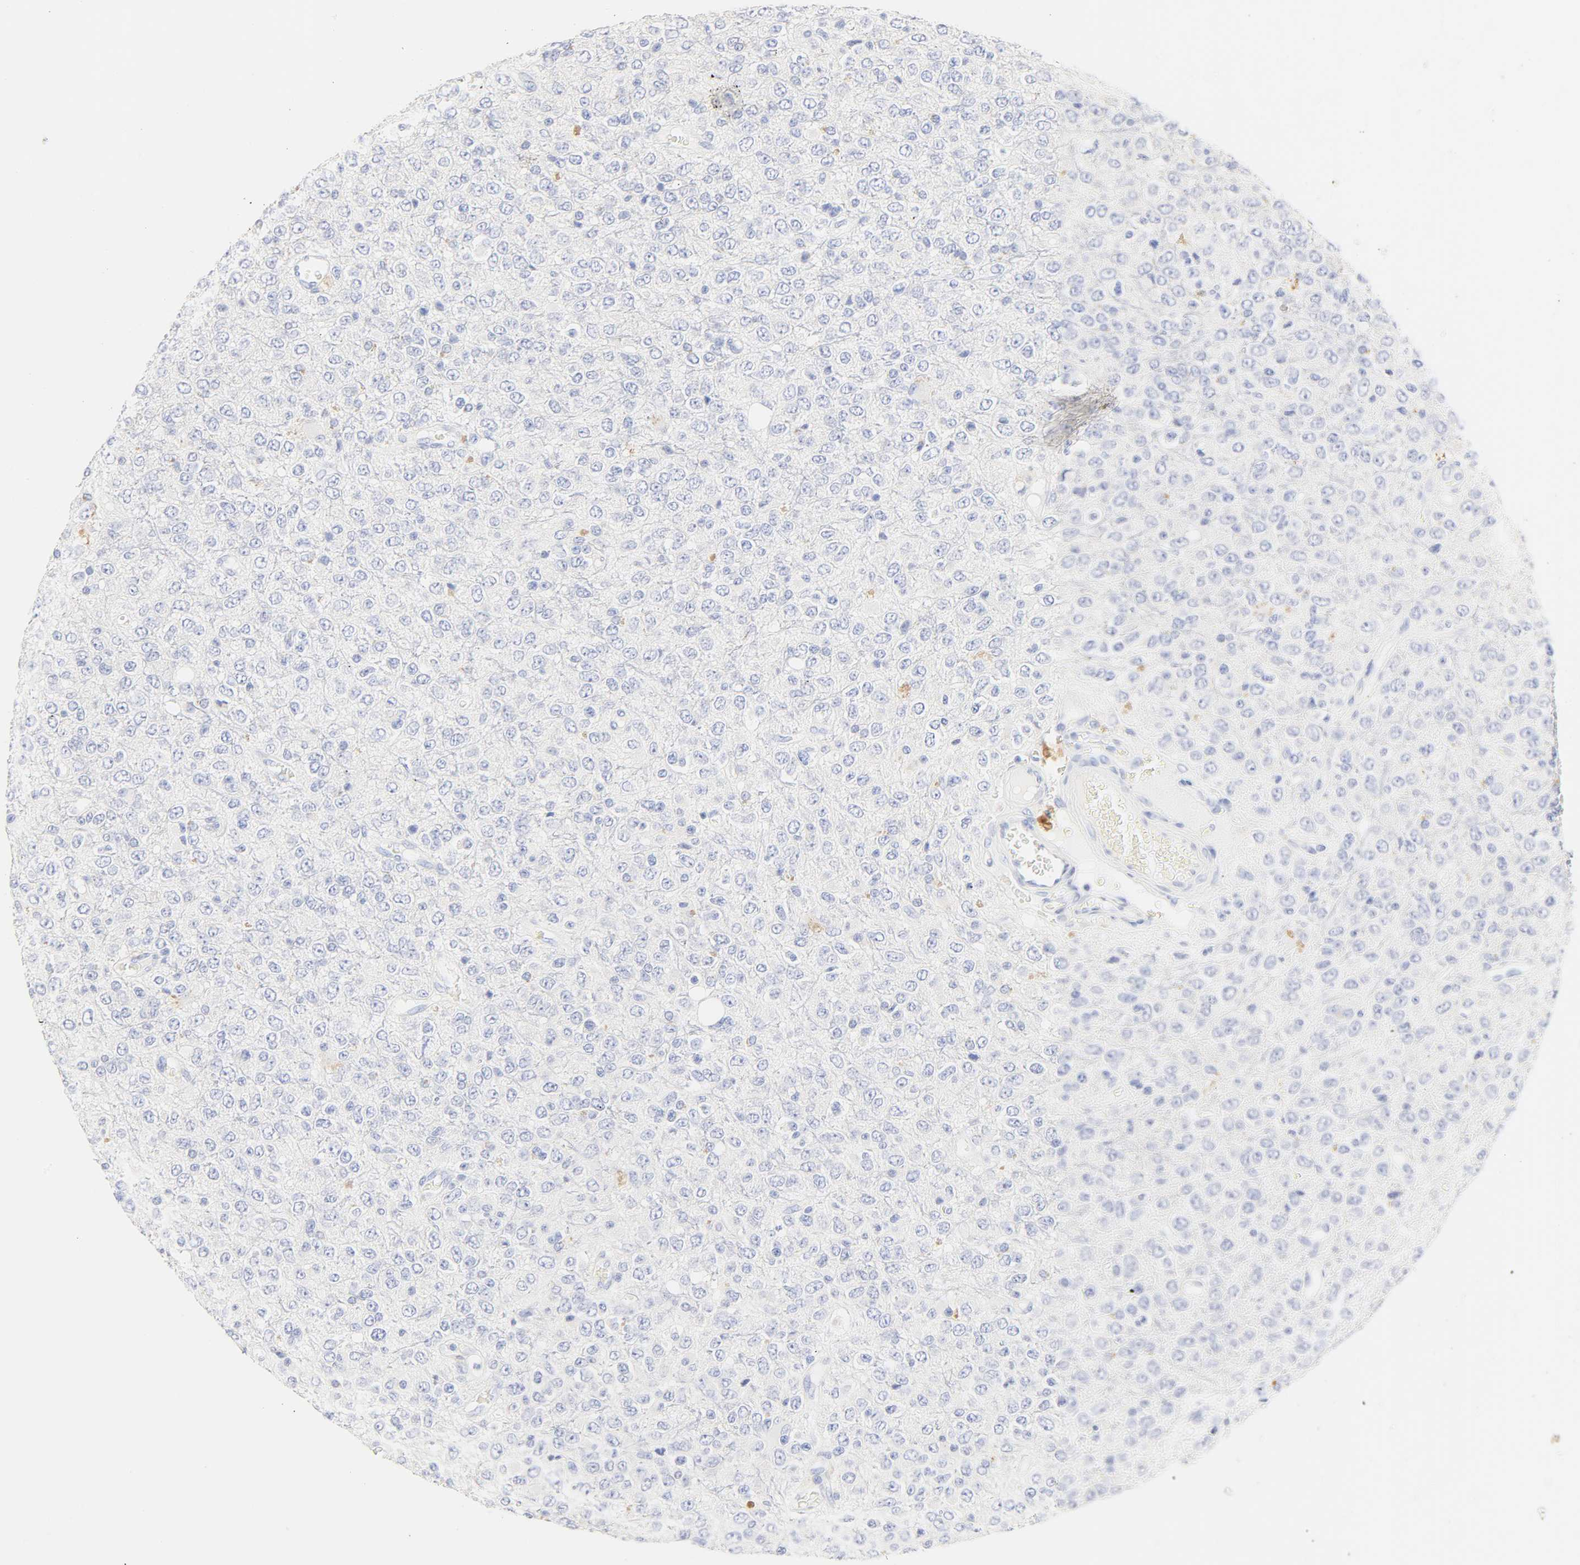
{"staining": {"intensity": "negative", "quantity": "none", "location": "none"}, "tissue": "glioma", "cell_type": "Tumor cells", "image_type": "cancer", "snomed": [{"axis": "morphology", "description": "Glioma, malignant, High grade"}, {"axis": "topography", "description": "pancreas cauda"}], "caption": "IHC of glioma displays no staining in tumor cells.", "gene": "SLCO1B3", "patient": {"sex": "male", "age": 60}}